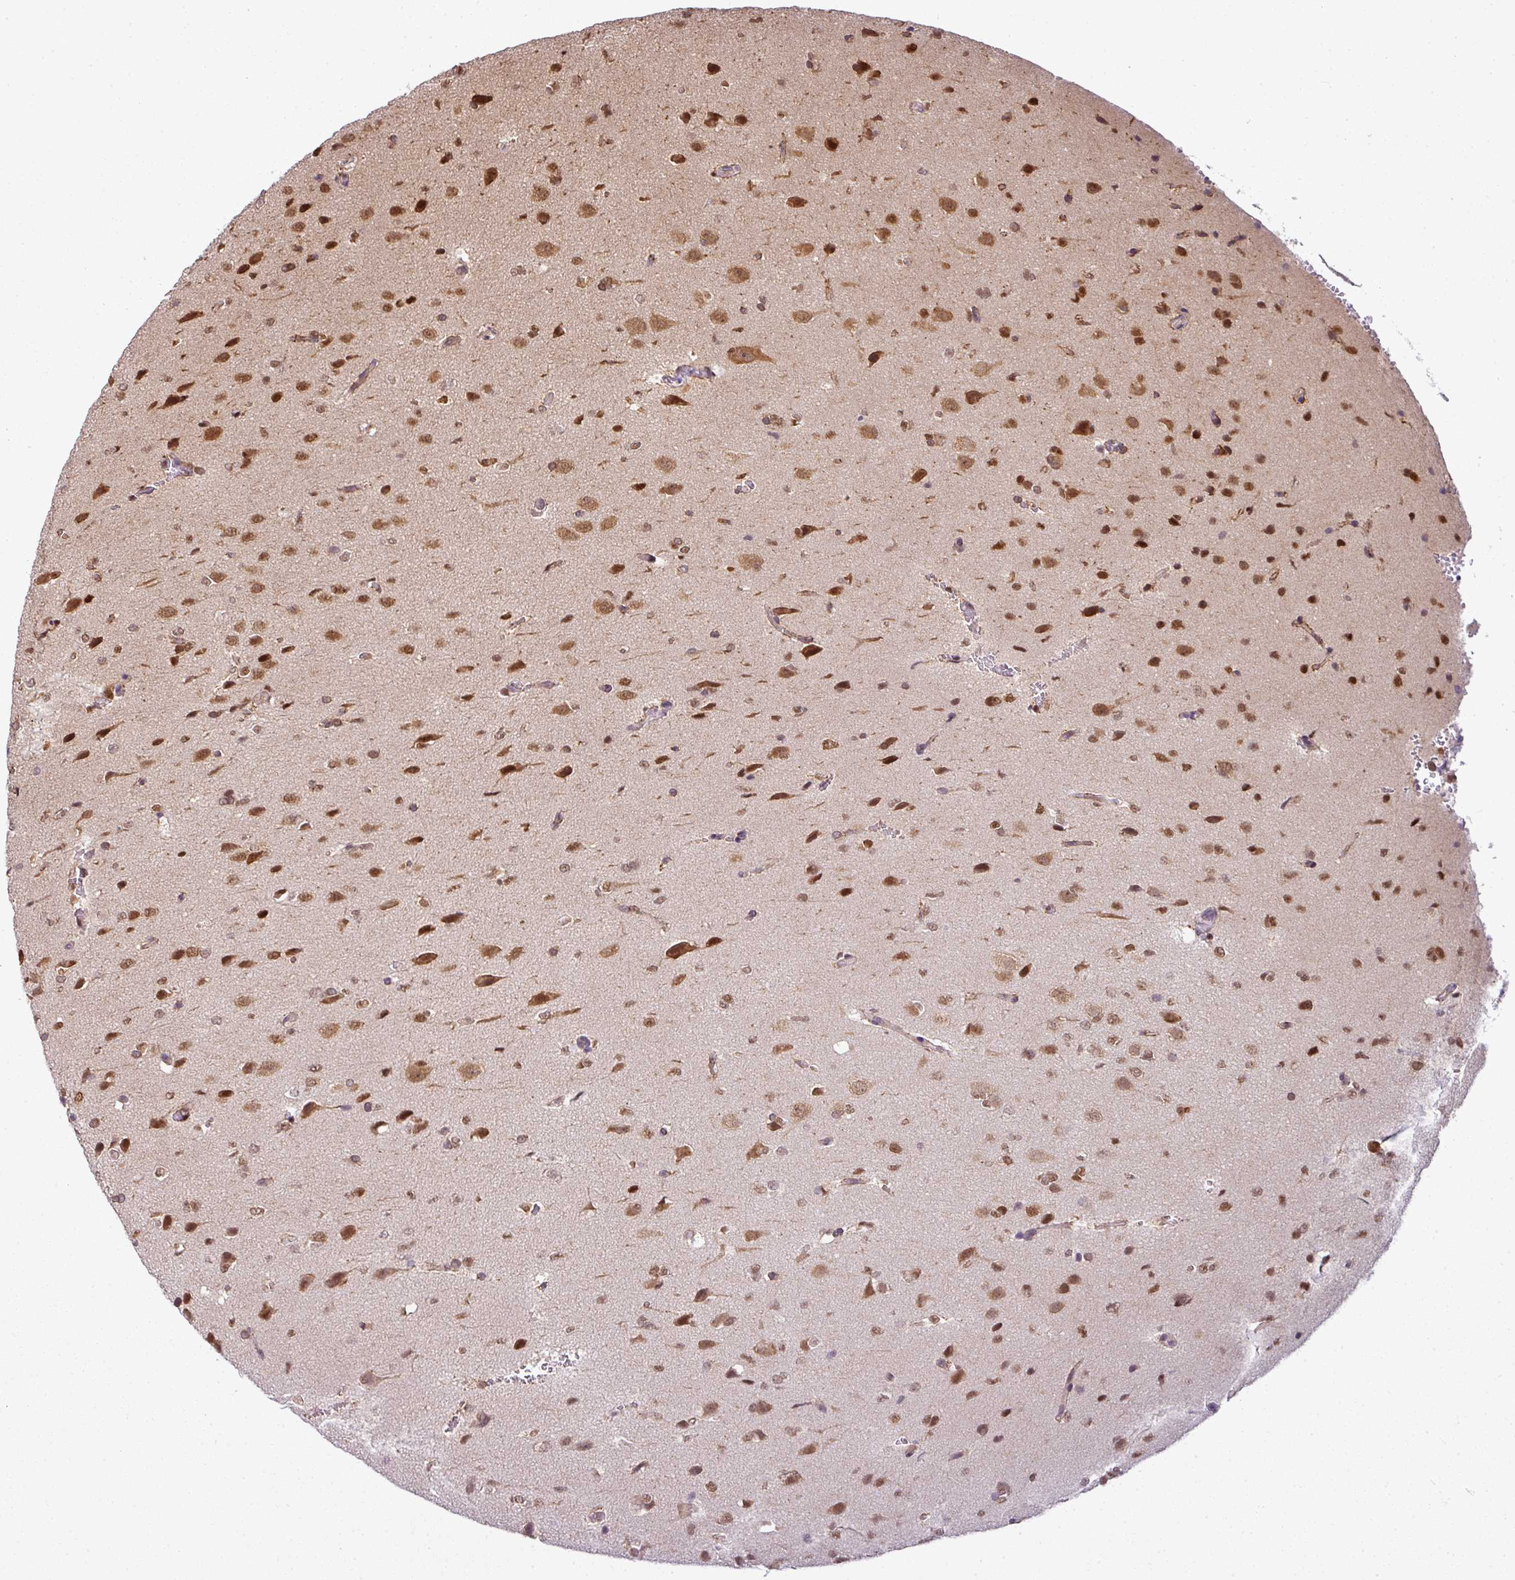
{"staining": {"intensity": "moderate", "quantity": ">75%", "location": "nuclear"}, "tissue": "glioma", "cell_type": "Tumor cells", "image_type": "cancer", "snomed": [{"axis": "morphology", "description": "Glioma, malignant, Low grade"}, {"axis": "topography", "description": "Brain"}], "caption": "Approximately >75% of tumor cells in human malignant low-grade glioma reveal moderate nuclear protein positivity as visualized by brown immunohistochemical staining.", "gene": "RBM4B", "patient": {"sex": "female", "age": 33}}